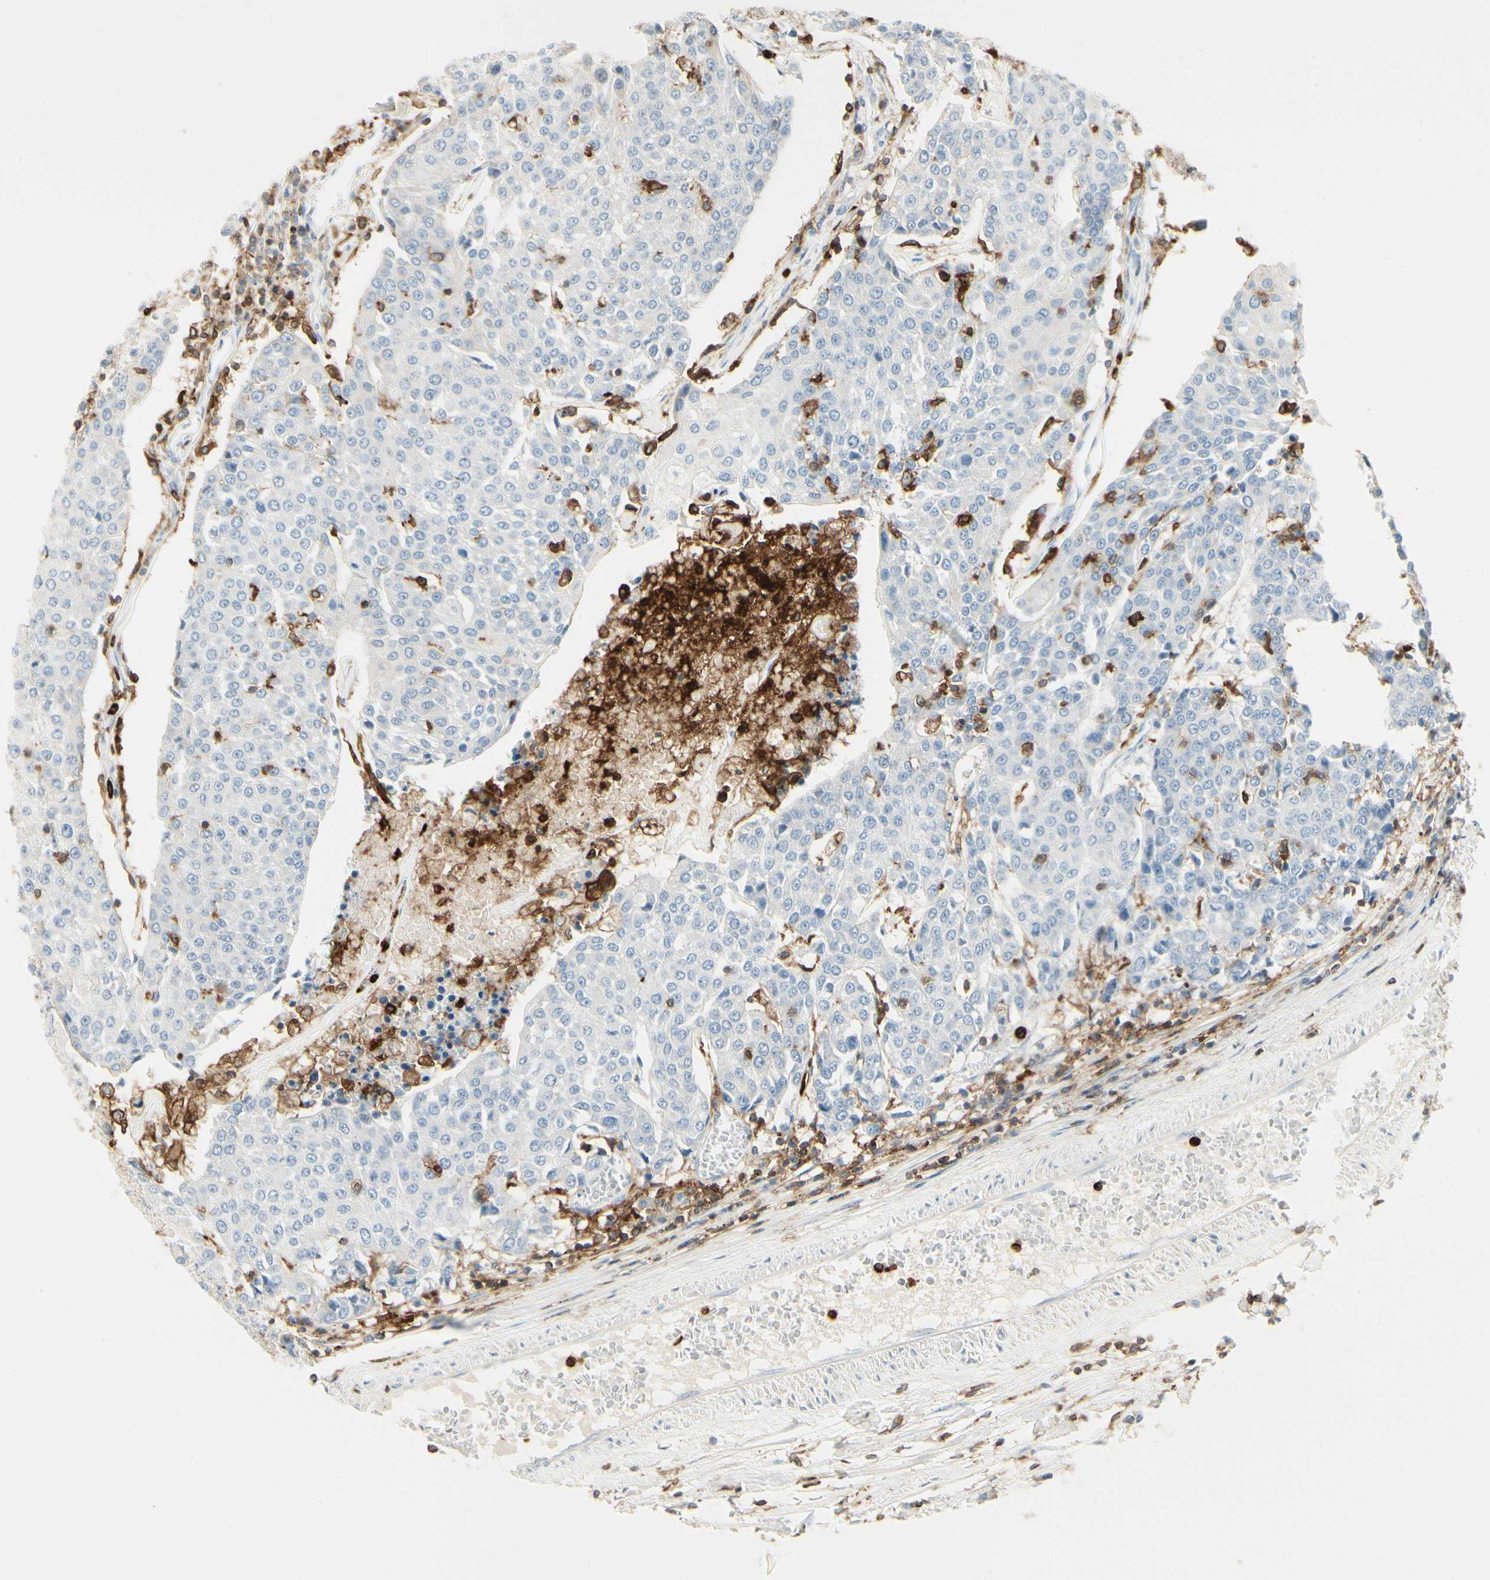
{"staining": {"intensity": "negative", "quantity": "none", "location": "none"}, "tissue": "urothelial cancer", "cell_type": "Tumor cells", "image_type": "cancer", "snomed": [{"axis": "morphology", "description": "Urothelial carcinoma, High grade"}, {"axis": "topography", "description": "Urinary bladder"}], "caption": "Immunohistochemical staining of human urothelial carcinoma (high-grade) reveals no significant staining in tumor cells. (DAB (3,3'-diaminobenzidine) immunohistochemistry (IHC) visualized using brightfield microscopy, high magnification).", "gene": "ITGB2", "patient": {"sex": "female", "age": 85}}